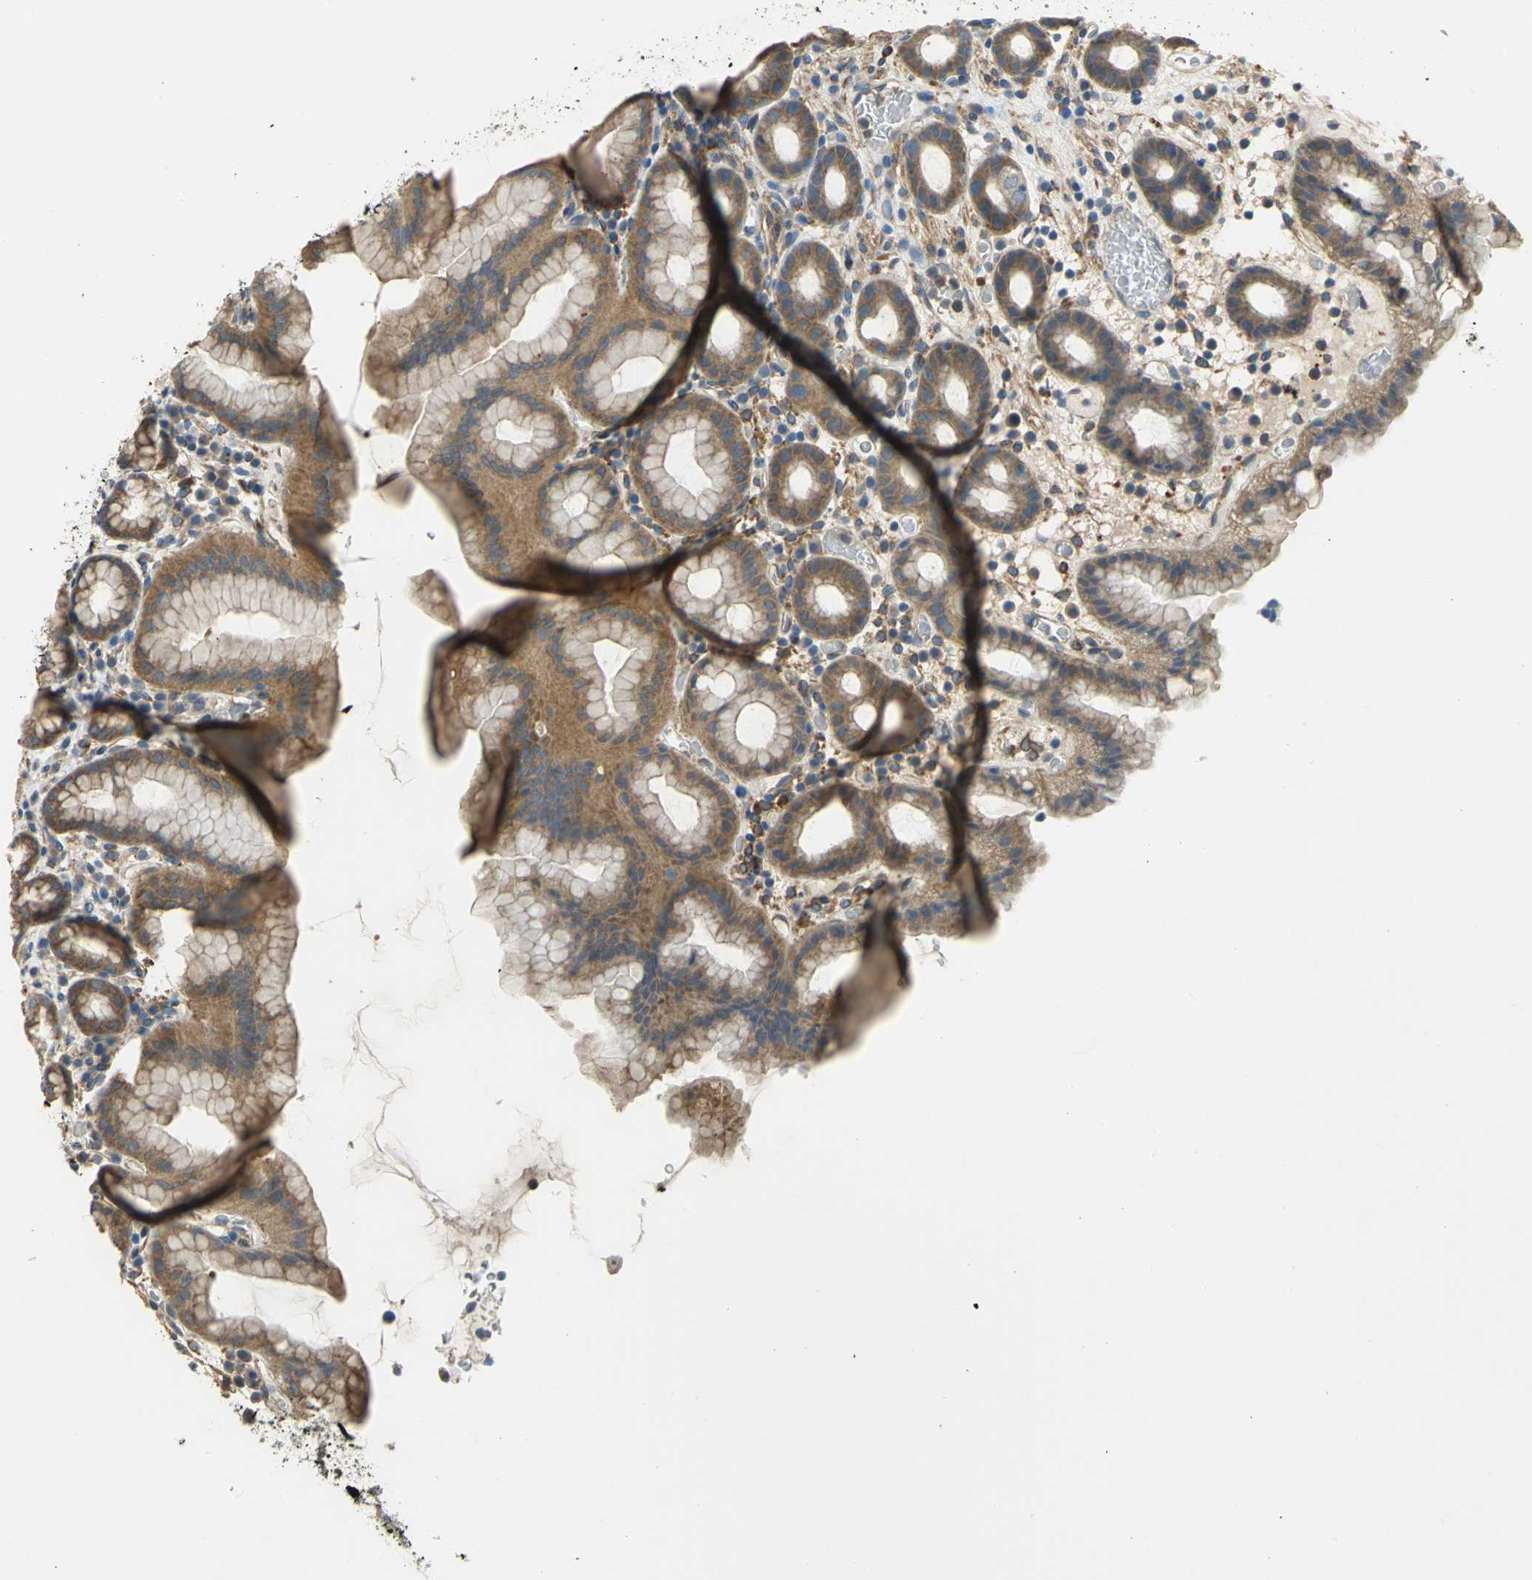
{"staining": {"intensity": "moderate", "quantity": ">75%", "location": "cytoplasmic/membranous"}, "tissue": "stomach", "cell_type": "Glandular cells", "image_type": "normal", "snomed": [{"axis": "morphology", "description": "Normal tissue, NOS"}, {"axis": "topography", "description": "Stomach, upper"}], "caption": "A photomicrograph of stomach stained for a protein exhibits moderate cytoplasmic/membranous brown staining in glandular cells.", "gene": "DIAPH2", "patient": {"sex": "male", "age": 68}}